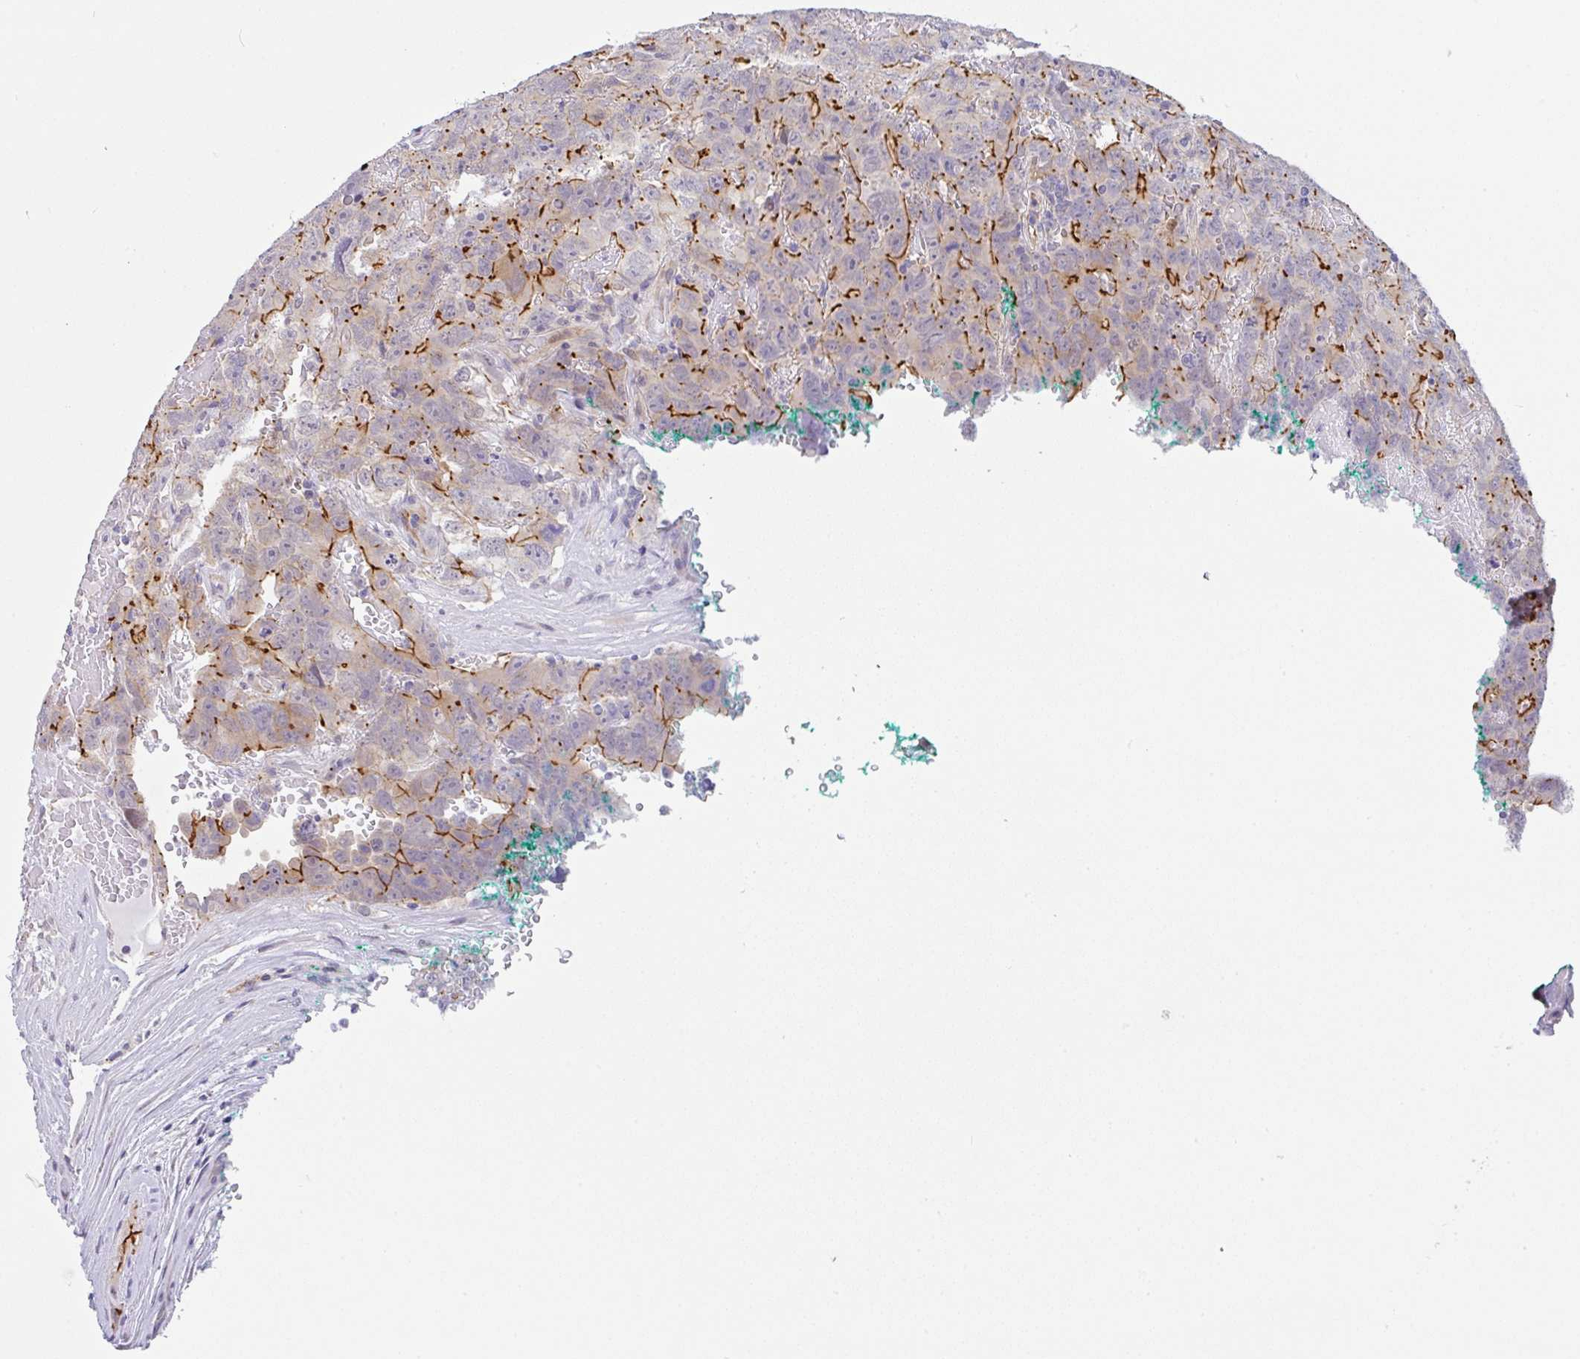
{"staining": {"intensity": "strong", "quantity": "25%-75%", "location": "cytoplasmic/membranous"}, "tissue": "testis cancer", "cell_type": "Tumor cells", "image_type": "cancer", "snomed": [{"axis": "morphology", "description": "Carcinoma, Embryonal, NOS"}, {"axis": "topography", "description": "Testis"}], "caption": "Immunohistochemical staining of testis embryonal carcinoma shows high levels of strong cytoplasmic/membranous protein expression in approximately 25%-75% of tumor cells.", "gene": "CGNL1", "patient": {"sex": "male", "age": 45}}